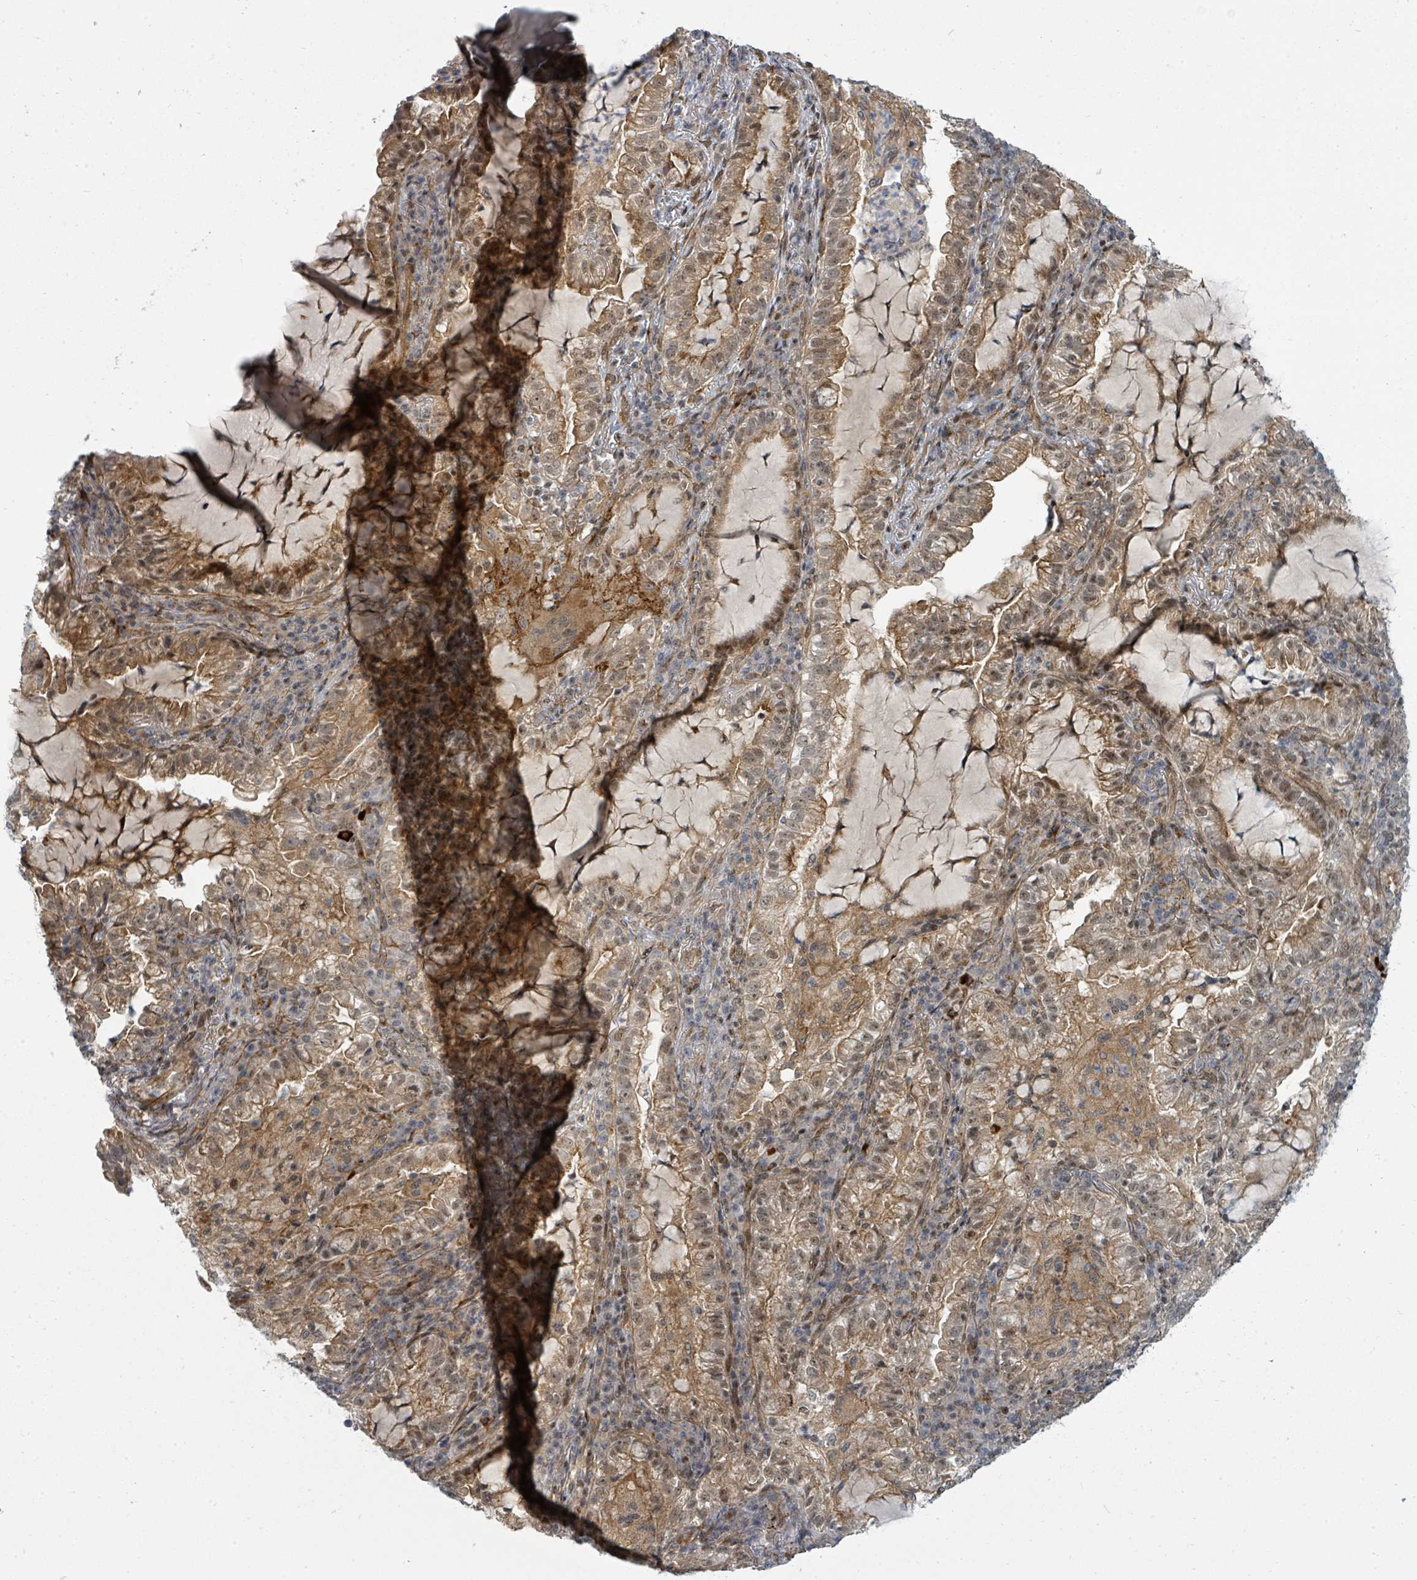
{"staining": {"intensity": "moderate", "quantity": ">75%", "location": "cytoplasmic/membranous"}, "tissue": "lung cancer", "cell_type": "Tumor cells", "image_type": "cancer", "snomed": [{"axis": "morphology", "description": "Adenocarcinoma, NOS"}, {"axis": "topography", "description": "Lung"}], "caption": "The micrograph displays staining of lung adenocarcinoma, revealing moderate cytoplasmic/membranous protein positivity (brown color) within tumor cells. The protein of interest is stained brown, and the nuclei are stained in blue (DAB (3,3'-diaminobenzidine) IHC with brightfield microscopy, high magnification).", "gene": "PSMG2", "patient": {"sex": "female", "age": 73}}